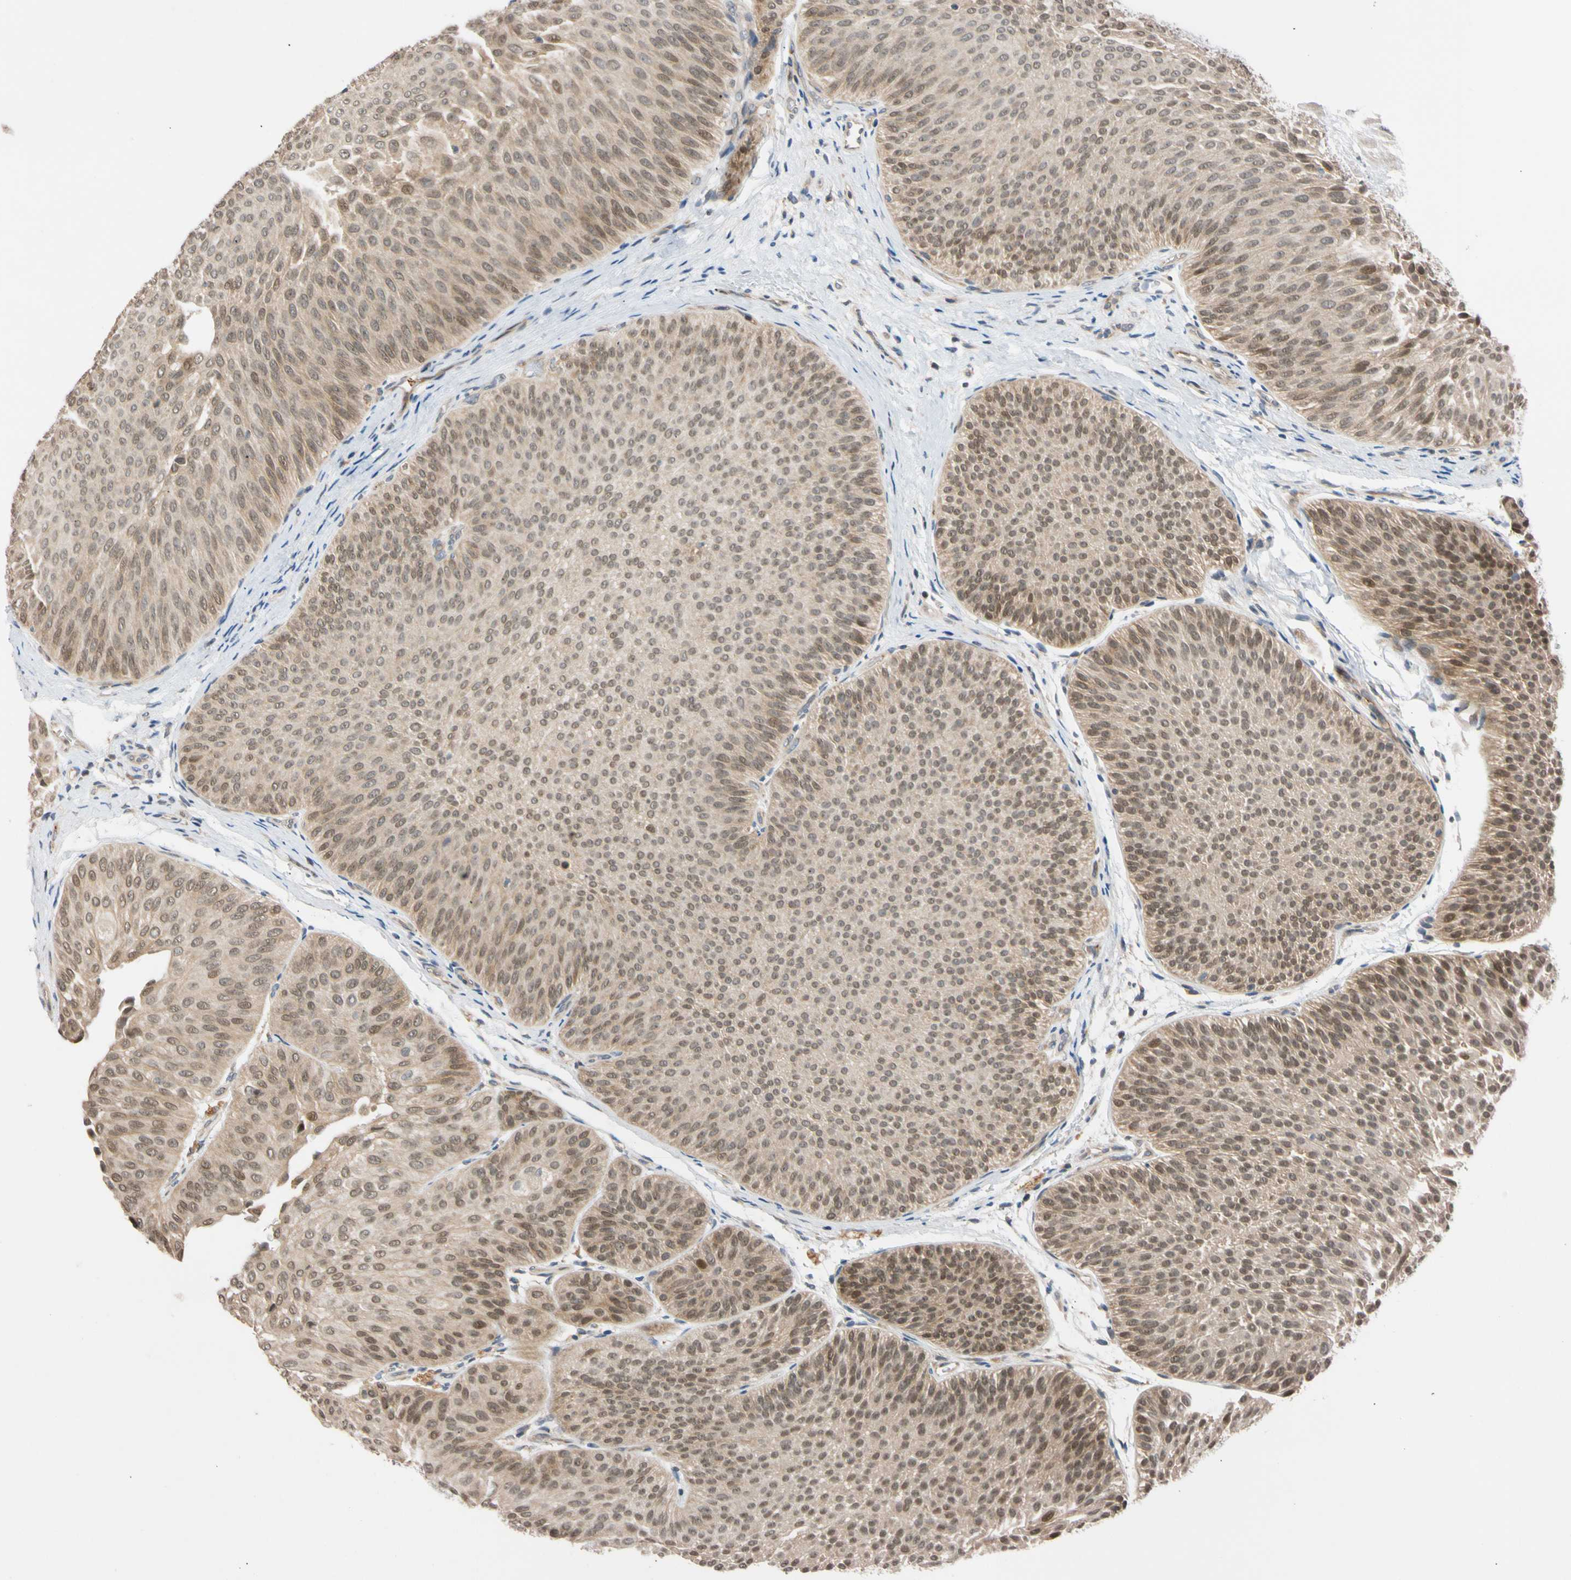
{"staining": {"intensity": "moderate", "quantity": ">75%", "location": "nuclear"}, "tissue": "urothelial cancer", "cell_type": "Tumor cells", "image_type": "cancer", "snomed": [{"axis": "morphology", "description": "Urothelial carcinoma, Low grade"}, {"axis": "topography", "description": "Urinary bladder"}], "caption": "A medium amount of moderate nuclear staining is appreciated in about >75% of tumor cells in urothelial cancer tissue.", "gene": "CNST", "patient": {"sex": "female", "age": 60}}